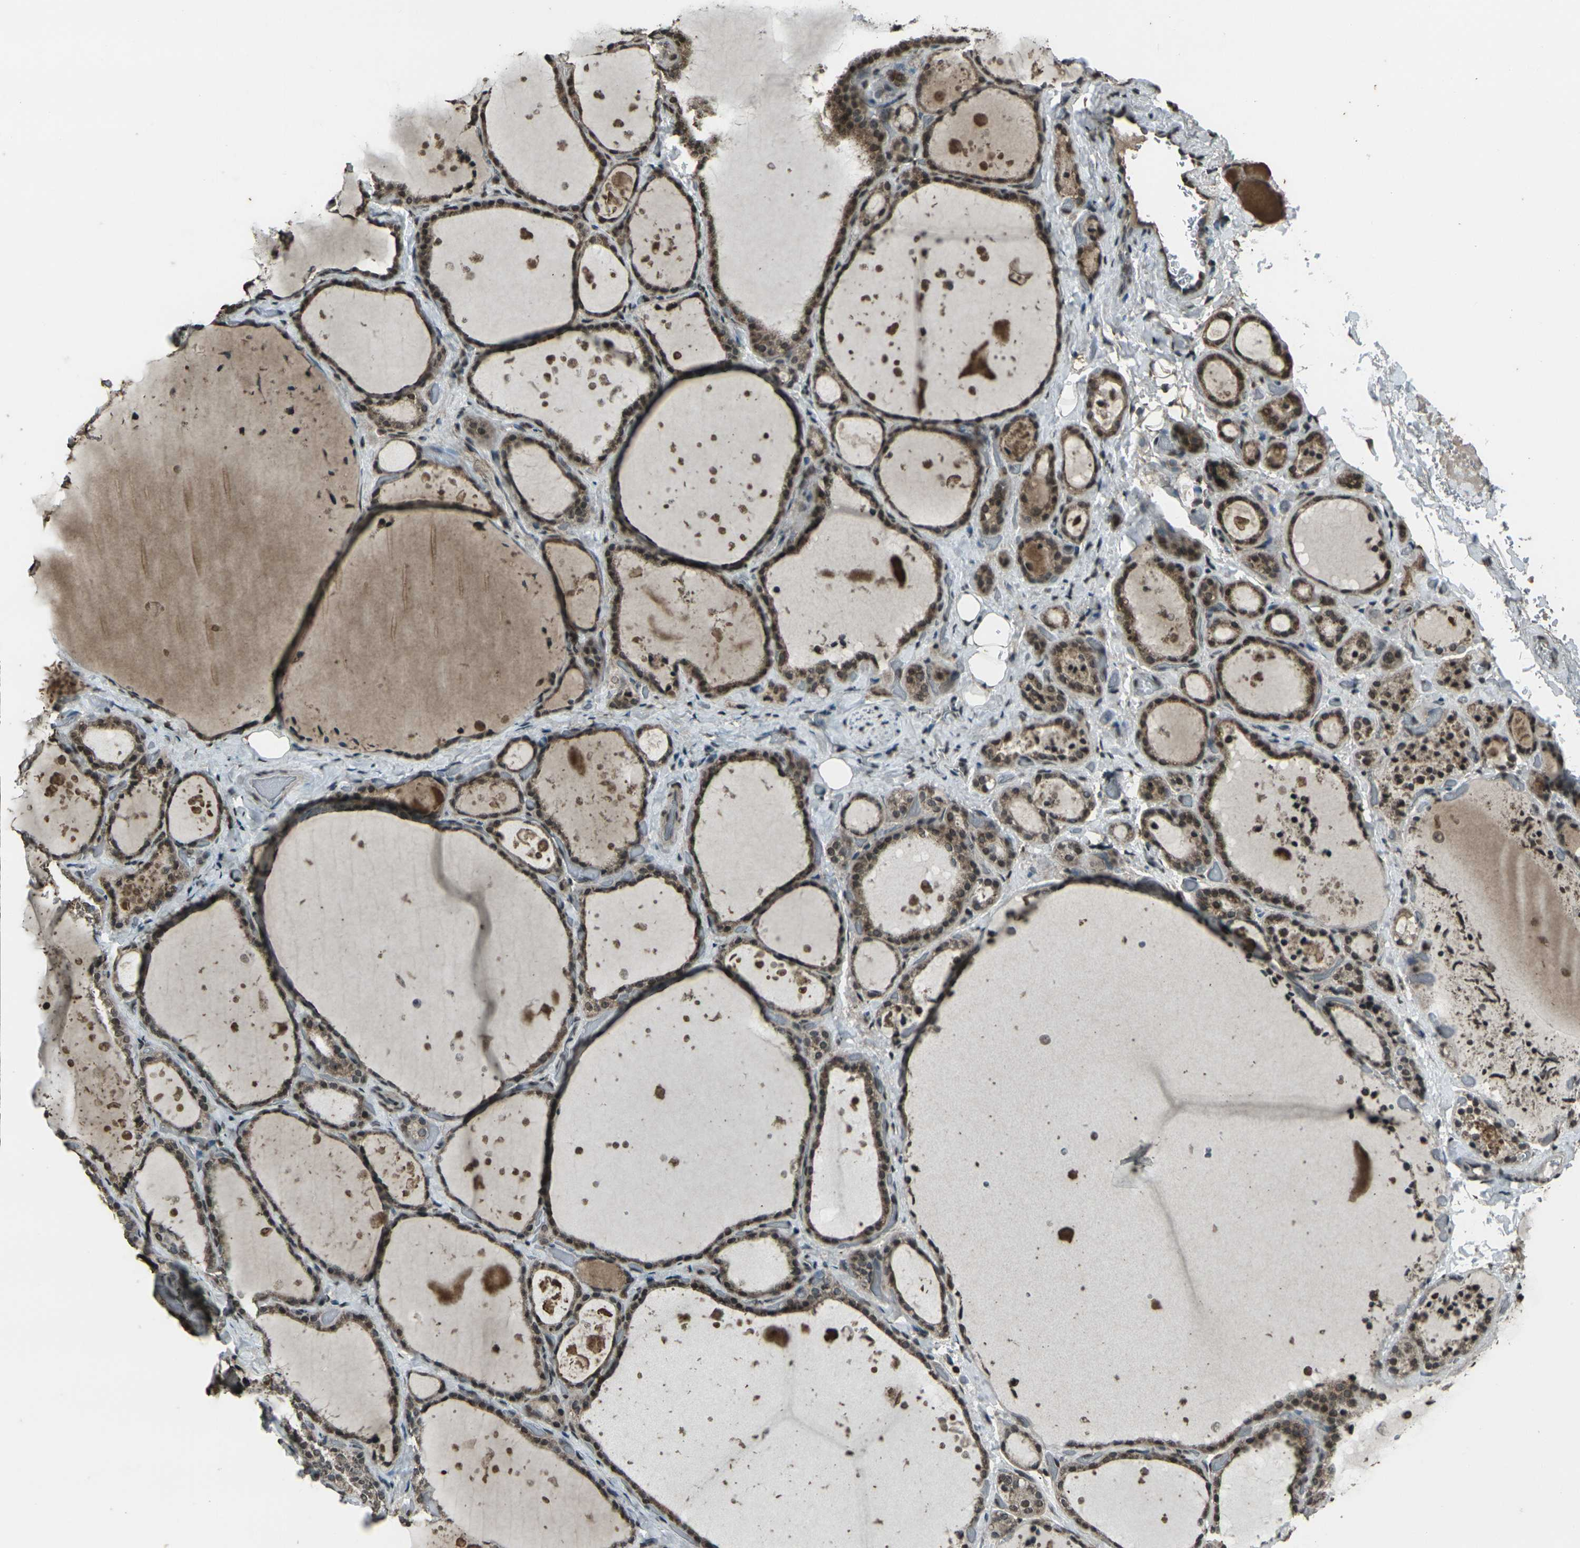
{"staining": {"intensity": "moderate", "quantity": ">75%", "location": "cytoplasmic/membranous,nuclear"}, "tissue": "thyroid gland", "cell_type": "Glandular cells", "image_type": "normal", "snomed": [{"axis": "morphology", "description": "Normal tissue, NOS"}, {"axis": "topography", "description": "Thyroid gland"}], "caption": "High-magnification brightfield microscopy of normal thyroid gland stained with DAB (3,3'-diaminobenzidine) (brown) and counterstained with hematoxylin (blue). glandular cells exhibit moderate cytoplasmic/membranous,nuclear expression is appreciated in approximately>75% of cells.", "gene": "PRPF8", "patient": {"sex": "female", "age": 44}}